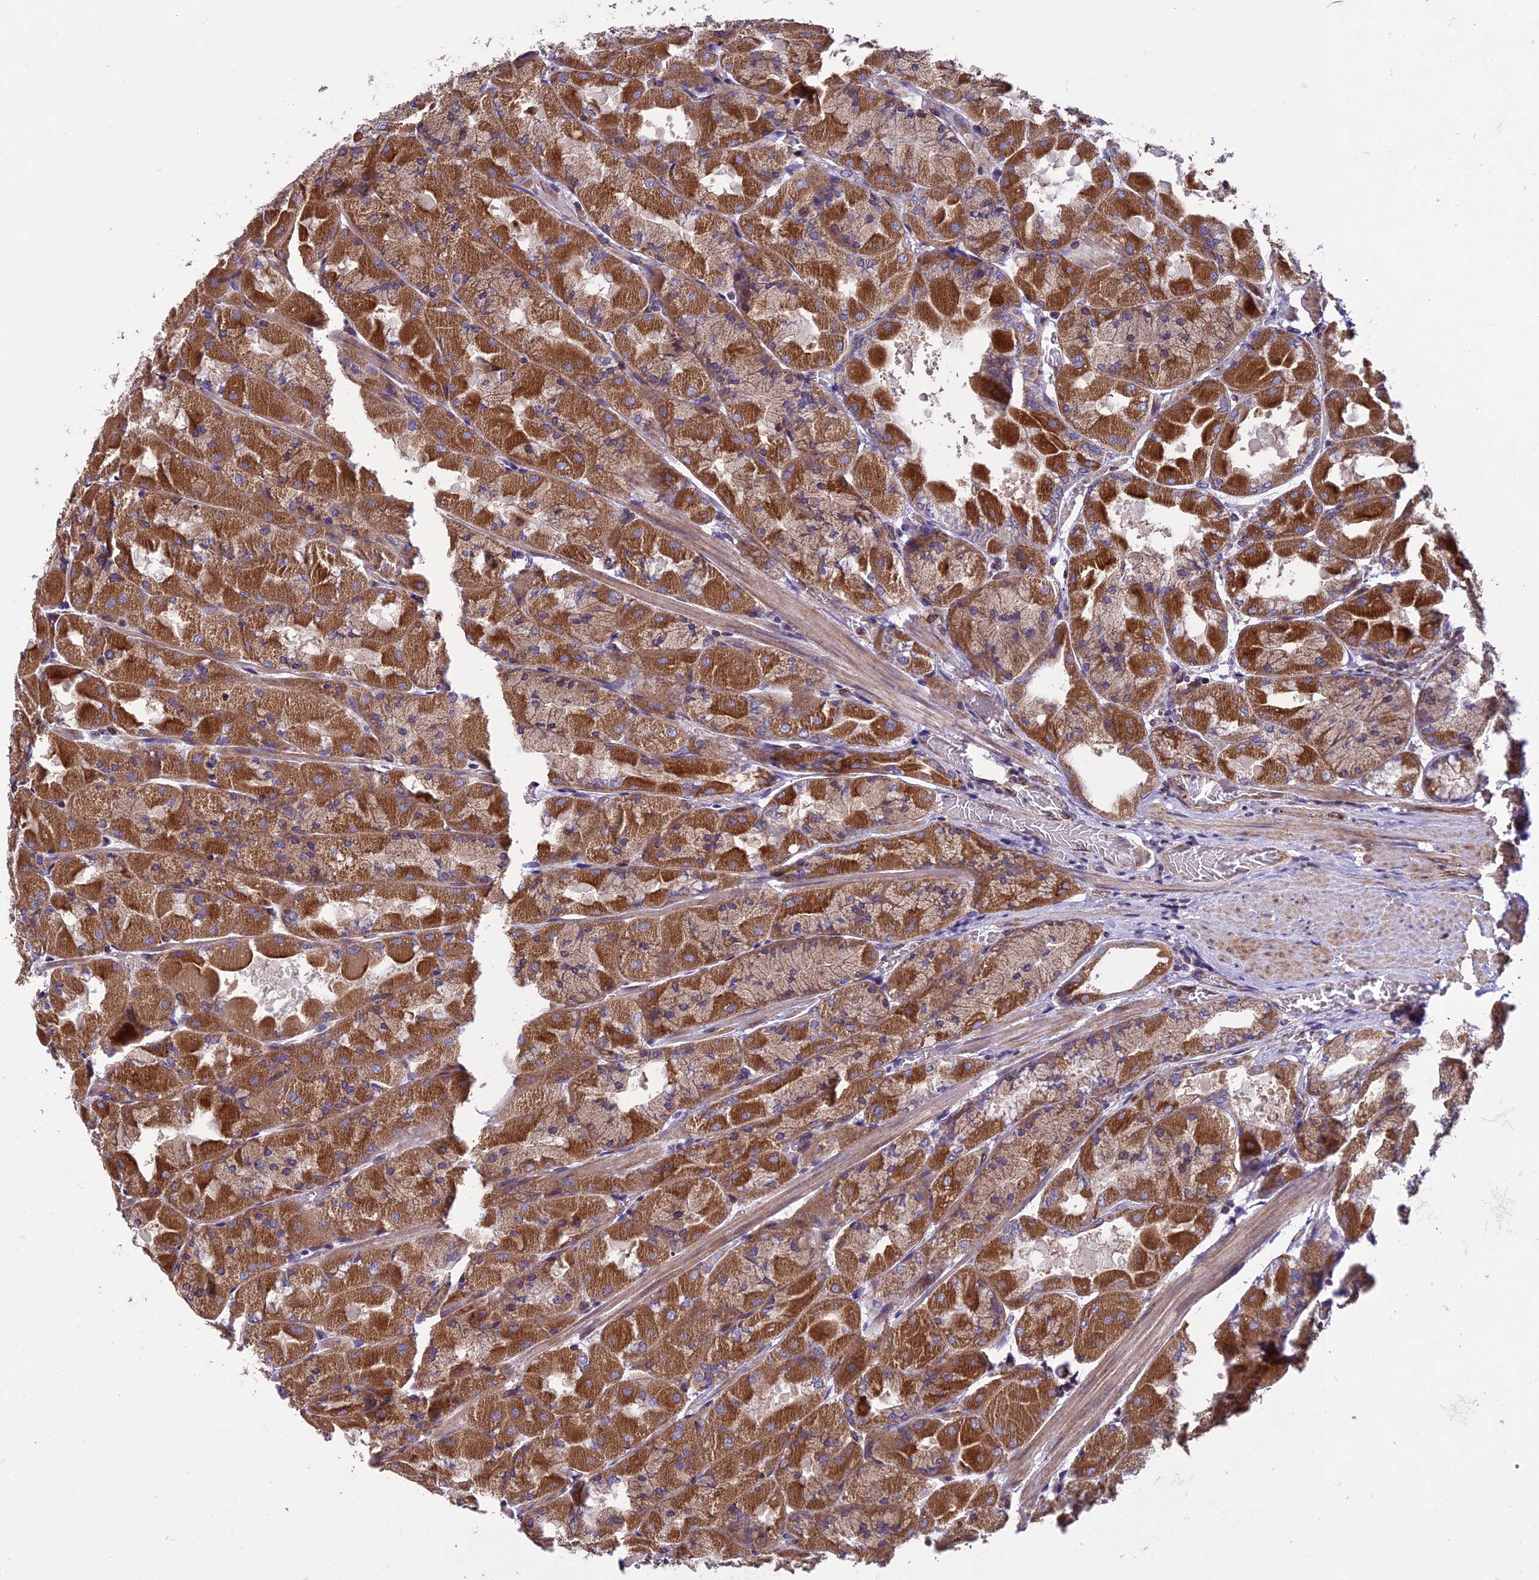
{"staining": {"intensity": "strong", "quantity": ">75%", "location": "cytoplasmic/membranous"}, "tissue": "stomach", "cell_type": "Glandular cells", "image_type": "normal", "snomed": [{"axis": "morphology", "description": "Normal tissue, NOS"}, {"axis": "topography", "description": "Stomach"}], "caption": "Immunohistochemistry (IHC) (DAB) staining of unremarkable human stomach reveals strong cytoplasmic/membranous protein positivity in about >75% of glandular cells.", "gene": "GIMAP1", "patient": {"sex": "female", "age": 61}}